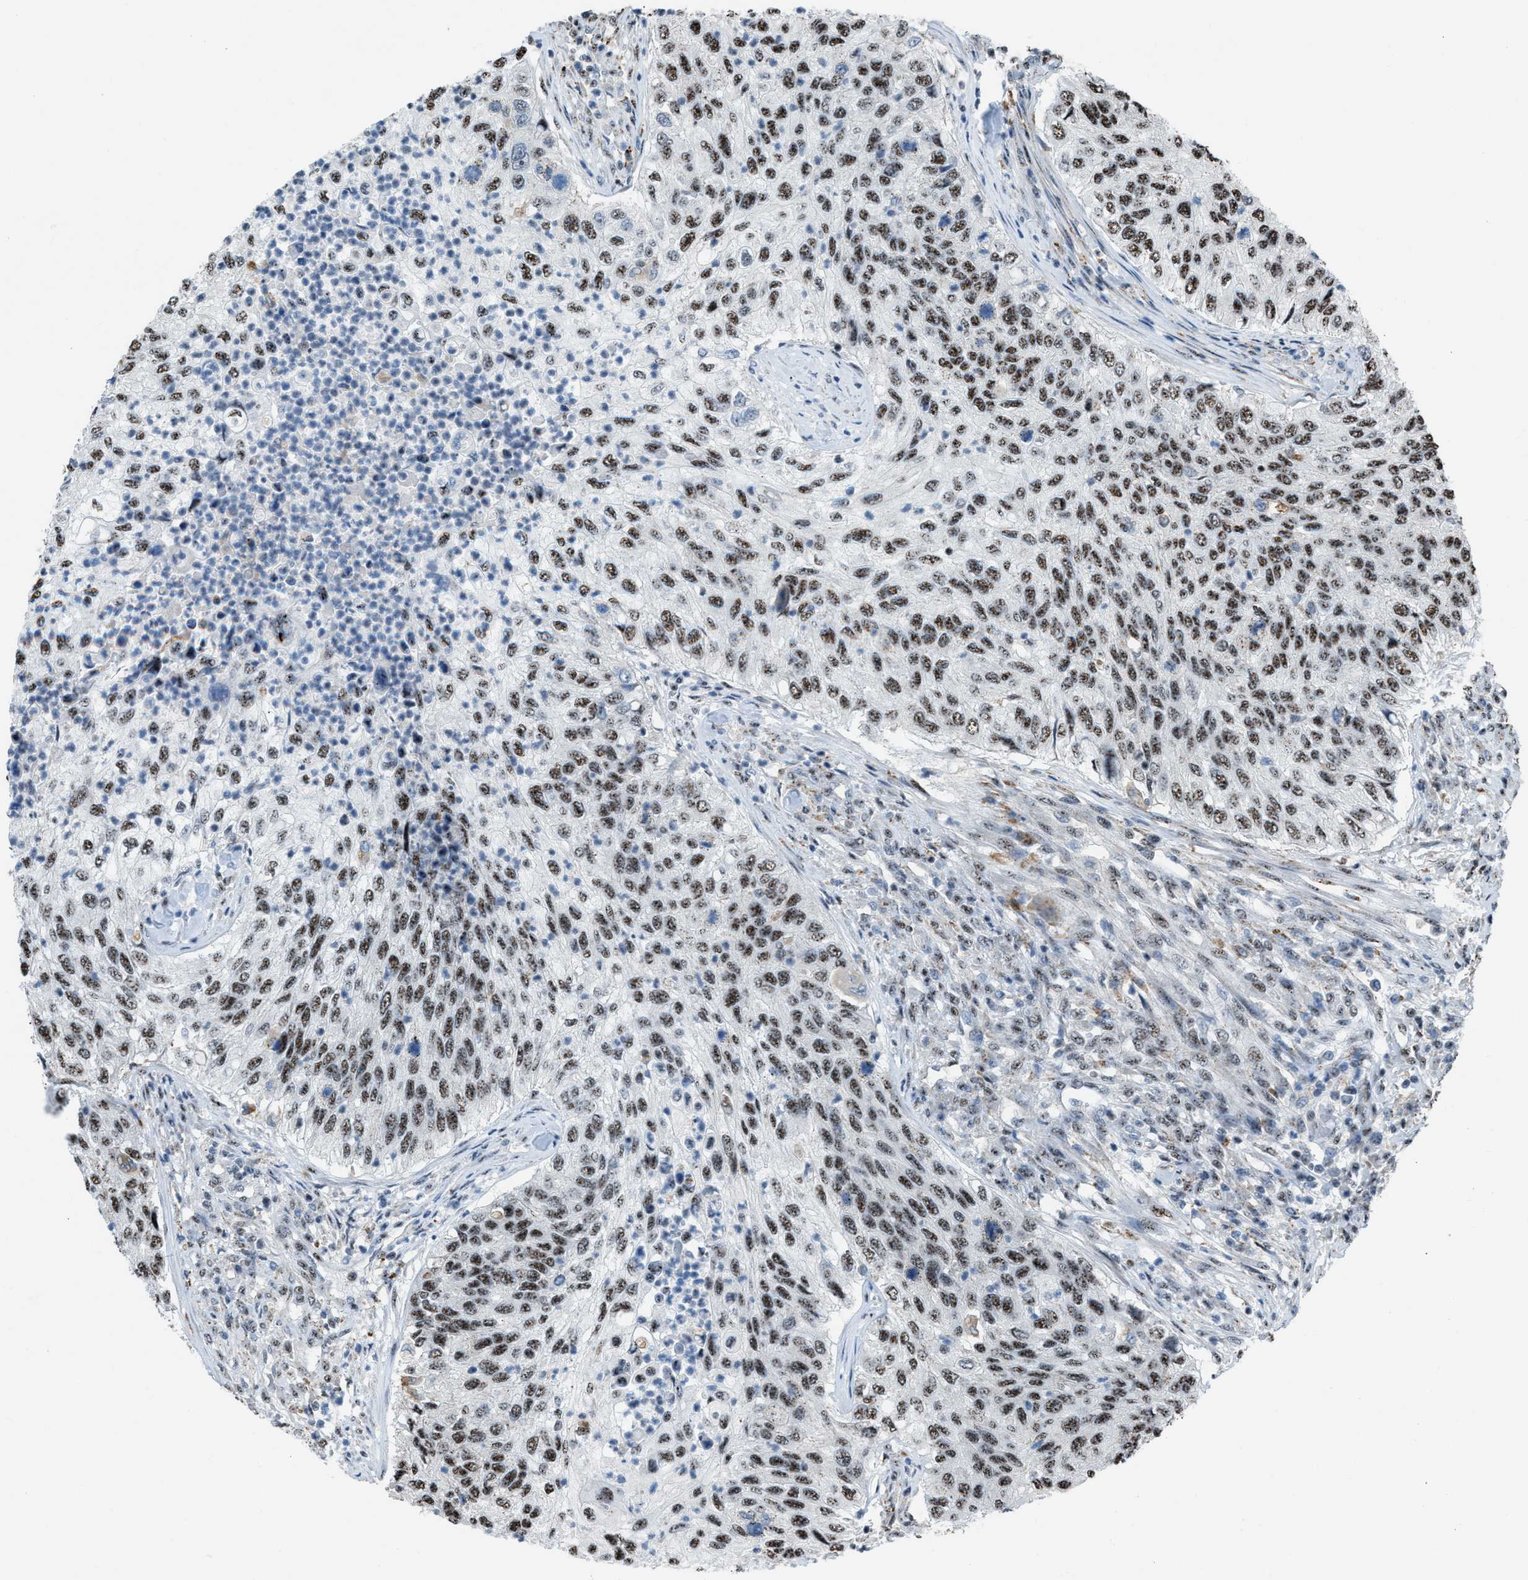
{"staining": {"intensity": "moderate", "quantity": ">75%", "location": "nuclear"}, "tissue": "urothelial cancer", "cell_type": "Tumor cells", "image_type": "cancer", "snomed": [{"axis": "morphology", "description": "Urothelial carcinoma, High grade"}, {"axis": "topography", "description": "Urinary bladder"}], "caption": "Human urothelial cancer stained with a protein marker reveals moderate staining in tumor cells.", "gene": "CENPP", "patient": {"sex": "female", "age": 60}}